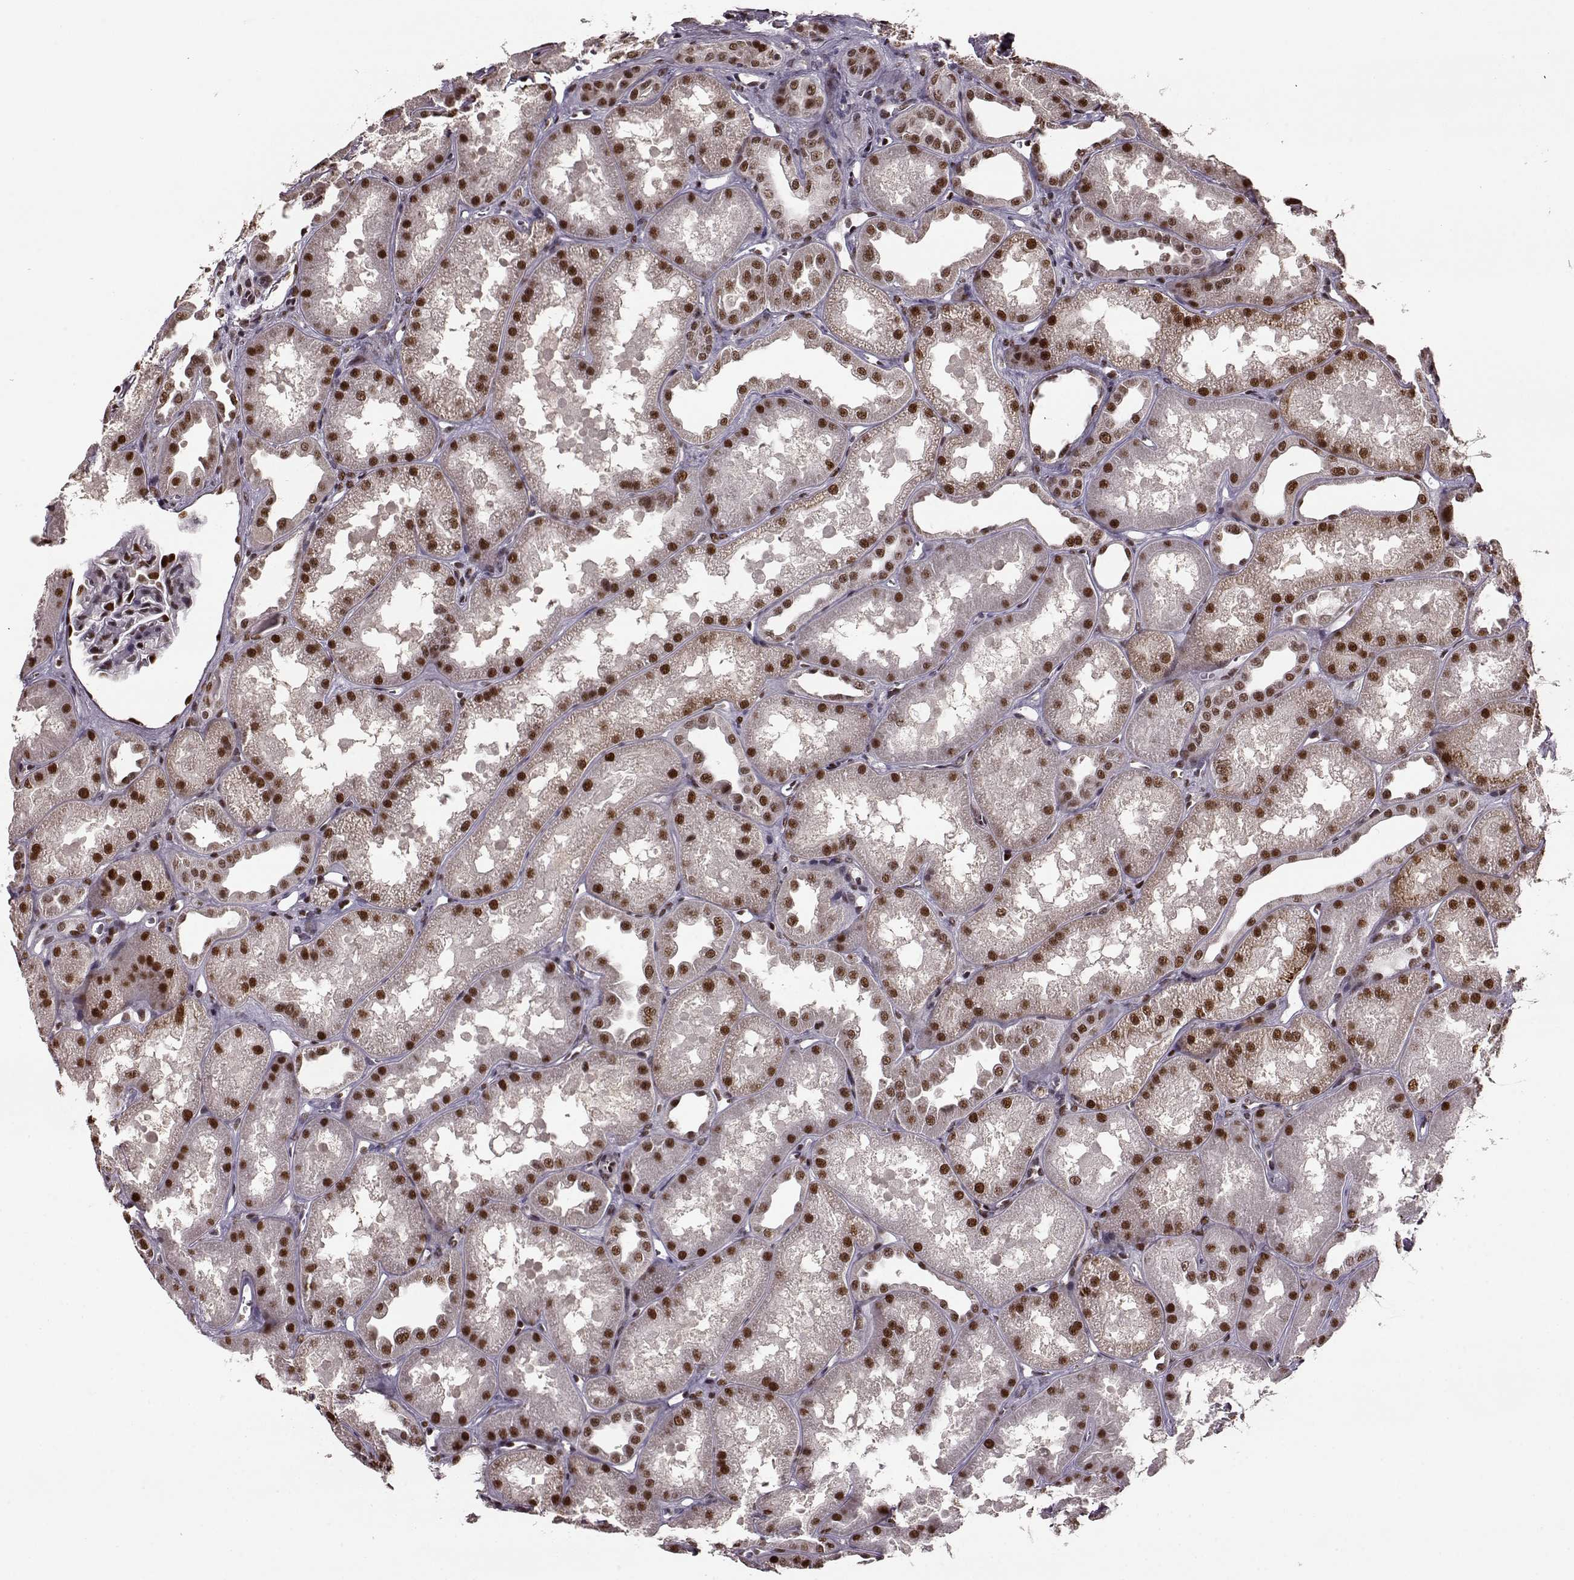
{"staining": {"intensity": "moderate", "quantity": "25%-75%", "location": "nuclear"}, "tissue": "kidney", "cell_type": "Cells in glomeruli", "image_type": "normal", "snomed": [{"axis": "morphology", "description": "Normal tissue, NOS"}, {"axis": "topography", "description": "Kidney"}], "caption": "DAB (3,3'-diaminobenzidine) immunohistochemical staining of benign kidney exhibits moderate nuclear protein expression in about 25%-75% of cells in glomeruli.", "gene": "FTO", "patient": {"sex": "male", "age": 61}}